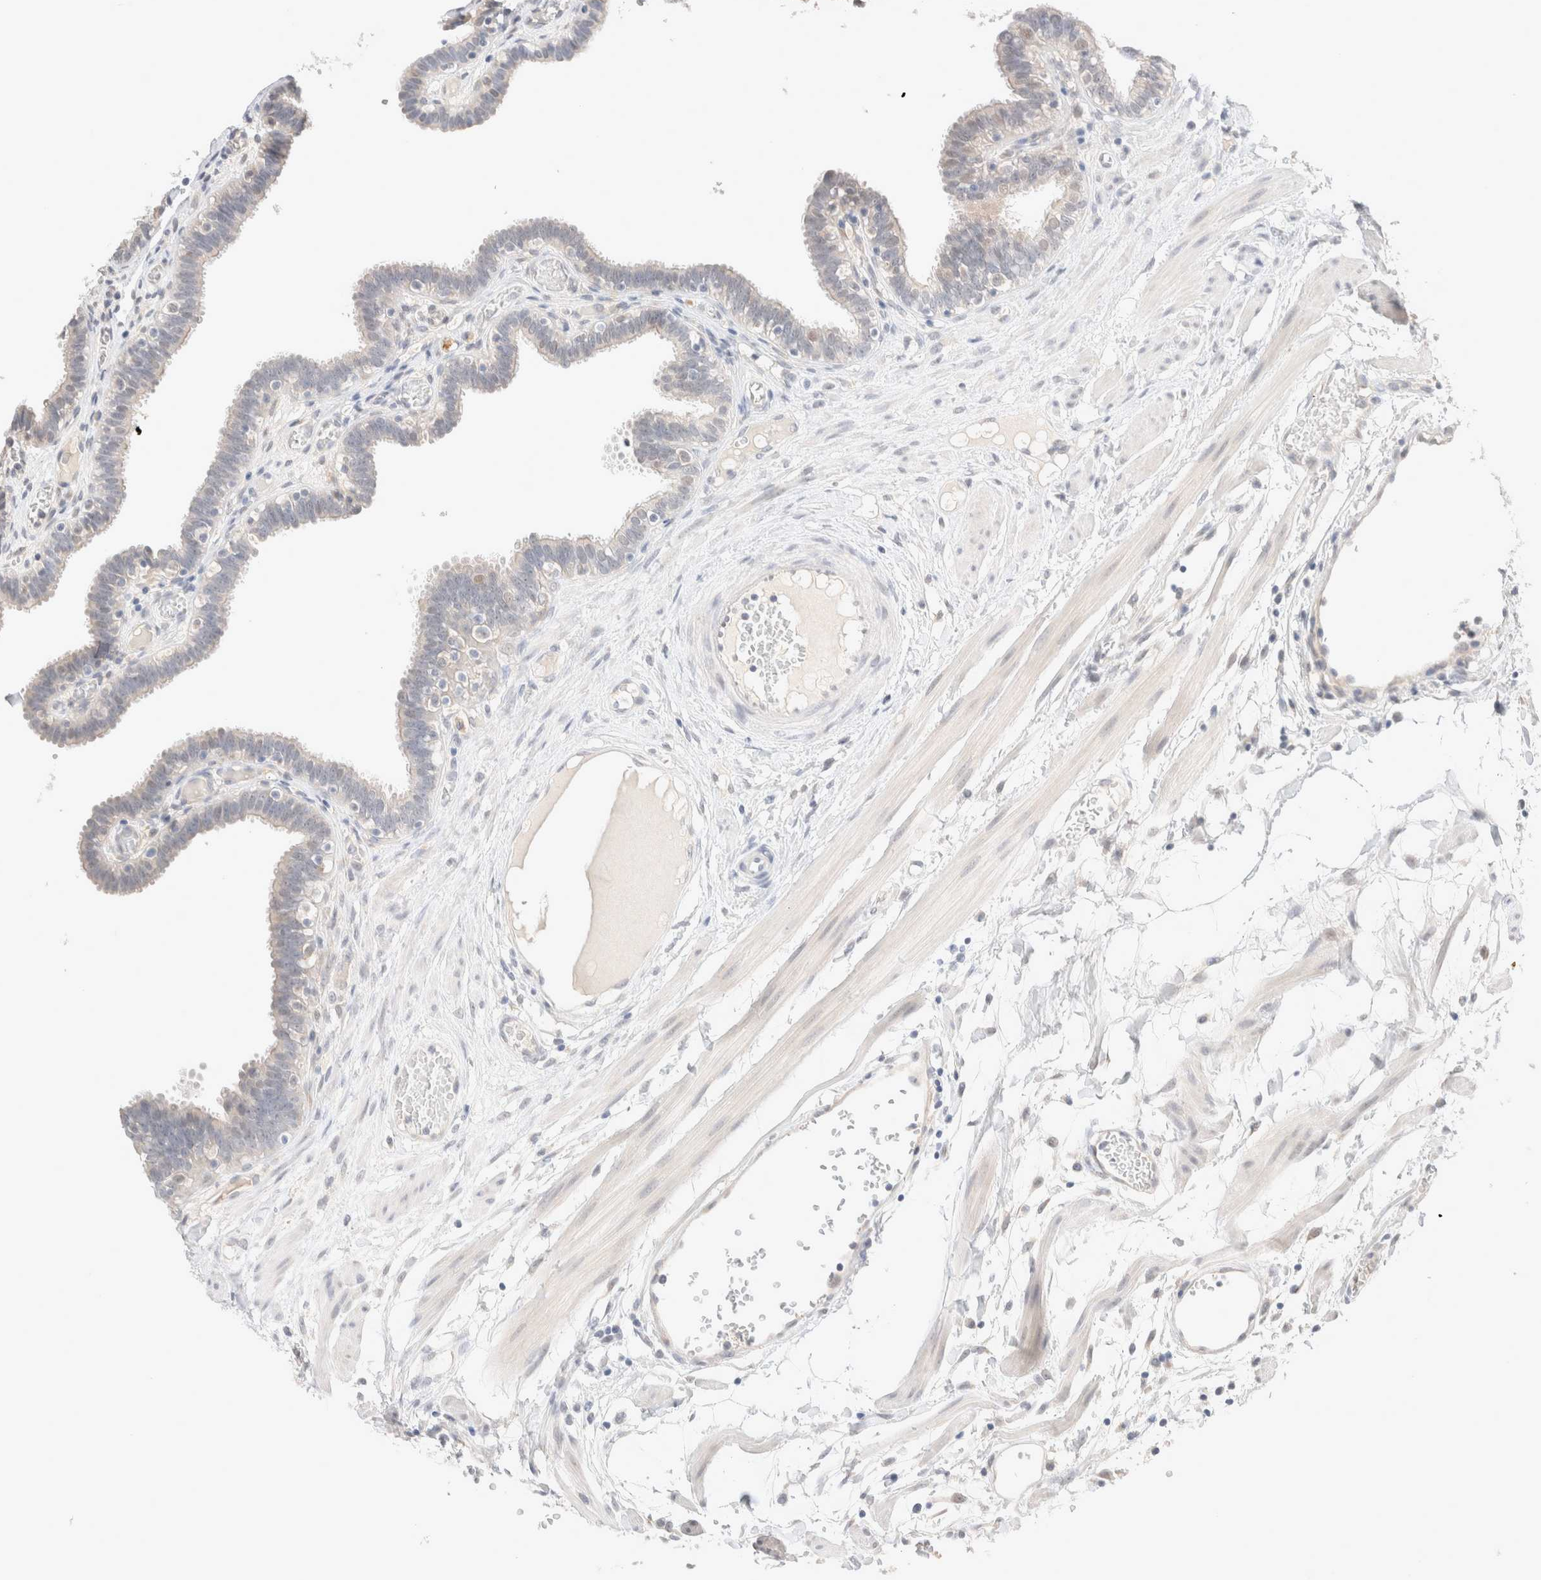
{"staining": {"intensity": "negative", "quantity": "none", "location": "none"}, "tissue": "fallopian tube", "cell_type": "Glandular cells", "image_type": "normal", "snomed": [{"axis": "morphology", "description": "Normal tissue, NOS"}, {"axis": "topography", "description": "Fallopian tube"}, {"axis": "topography", "description": "Placenta"}], "caption": "This is a histopathology image of immunohistochemistry staining of normal fallopian tube, which shows no expression in glandular cells.", "gene": "SPATA20", "patient": {"sex": "female", "age": 32}}